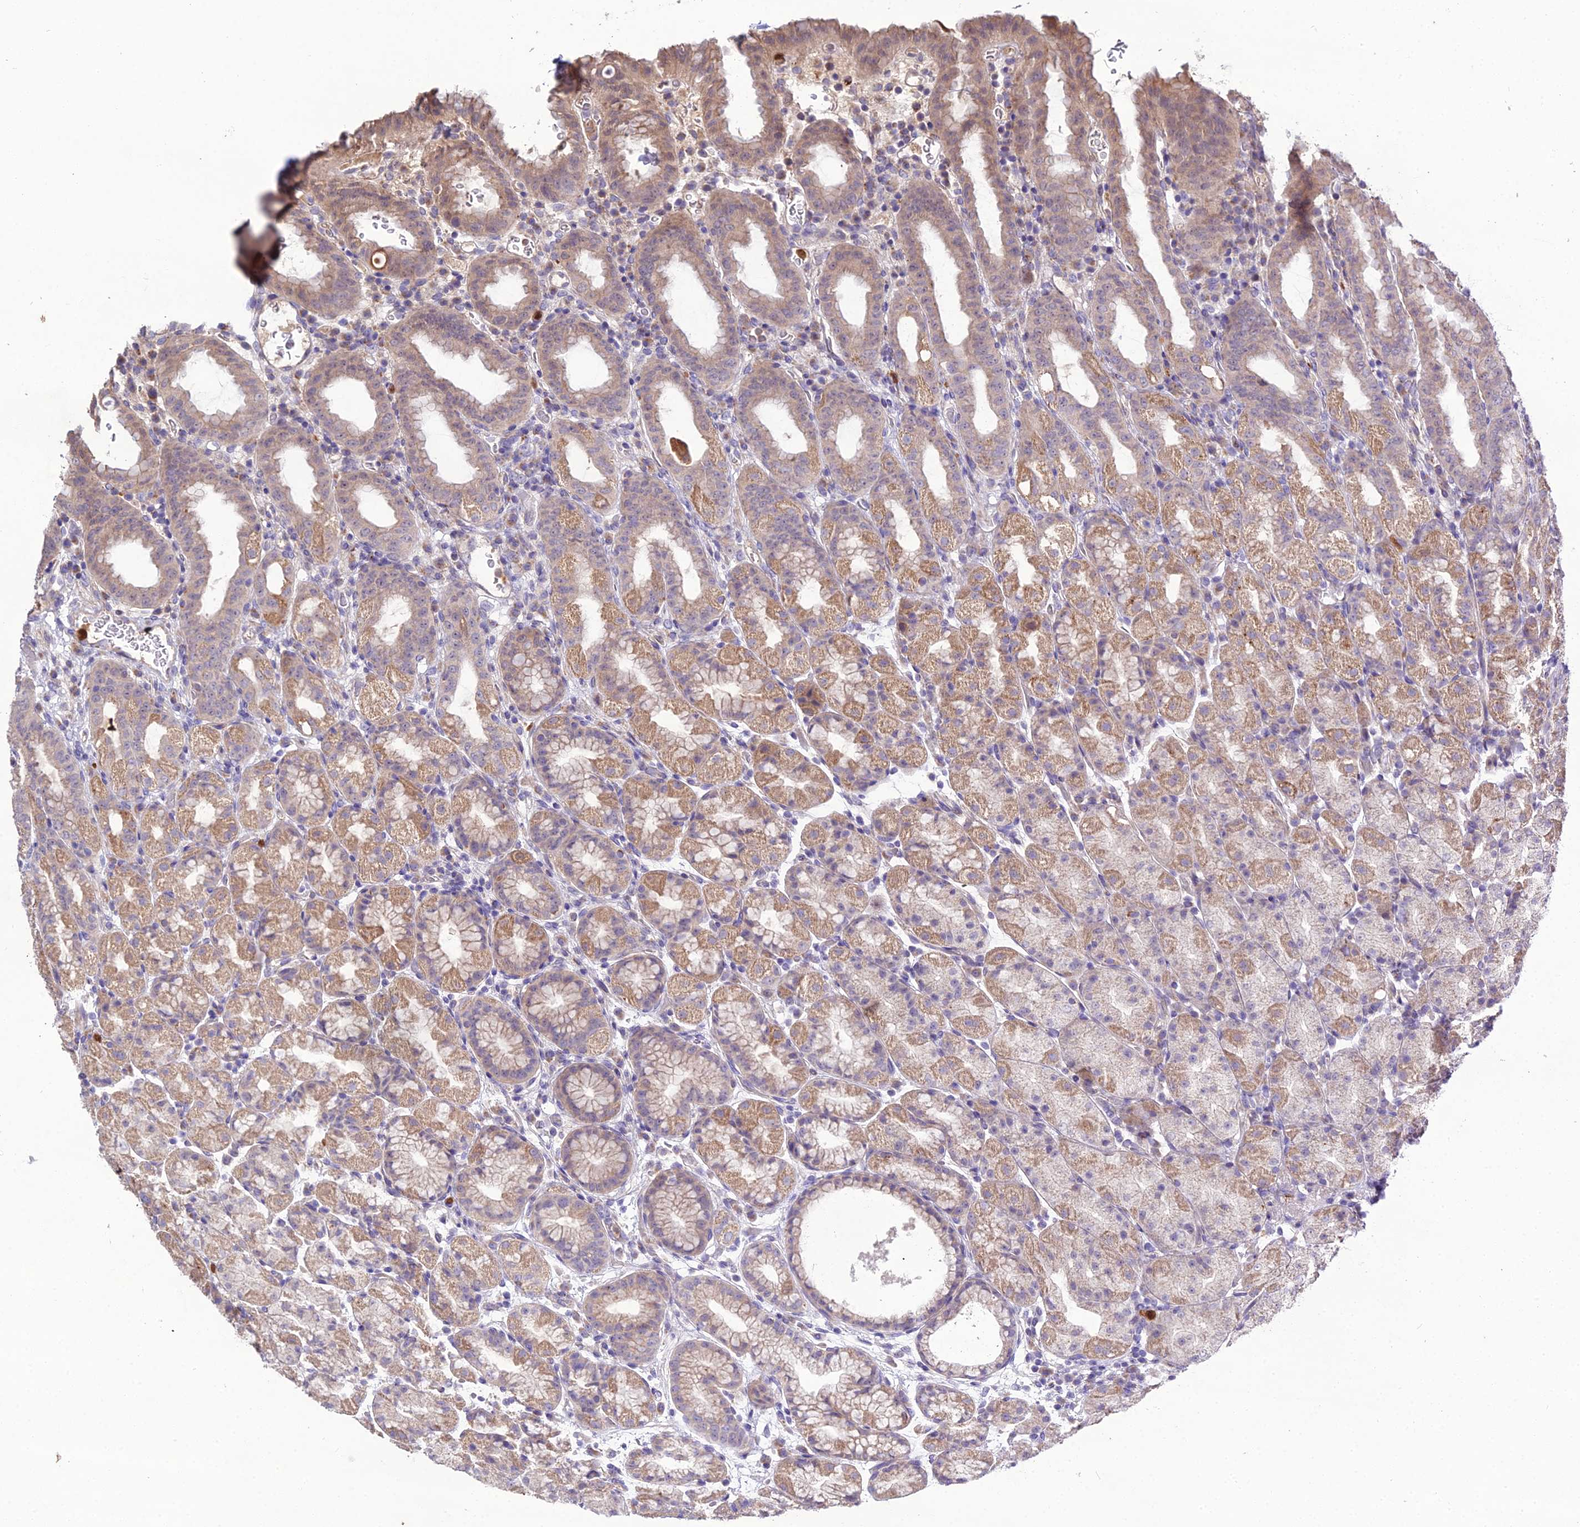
{"staining": {"intensity": "moderate", "quantity": "25%-75%", "location": "cytoplasmic/membranous"}, "tissue": "stomach", "cell_type": "Glandular cells", "image_type": "normal", "snomed": [{"axis": "morphology", "description": "Normal tissue, NOS"}, {"axis": "topography", "description": "Stomach, upper"}, {"axis": "topography", "description": "Stomach, lower"}, {"axis": "topography", "description": "Small intestine"}], "caption": "Immunohistochemical staining of unremarkable stomach displays moderate cytoplasmic/membranous protein expression in approximately 25%-75% of glandular cells. The protein of interest is stained brown, and the nuclei are stained in blue (DAB (3,3'-diaminobenzidine) IHC with brightfield microscopy, high magnification).", "gene": "EID2", "patient": {"sex": "male", "age": 68}}